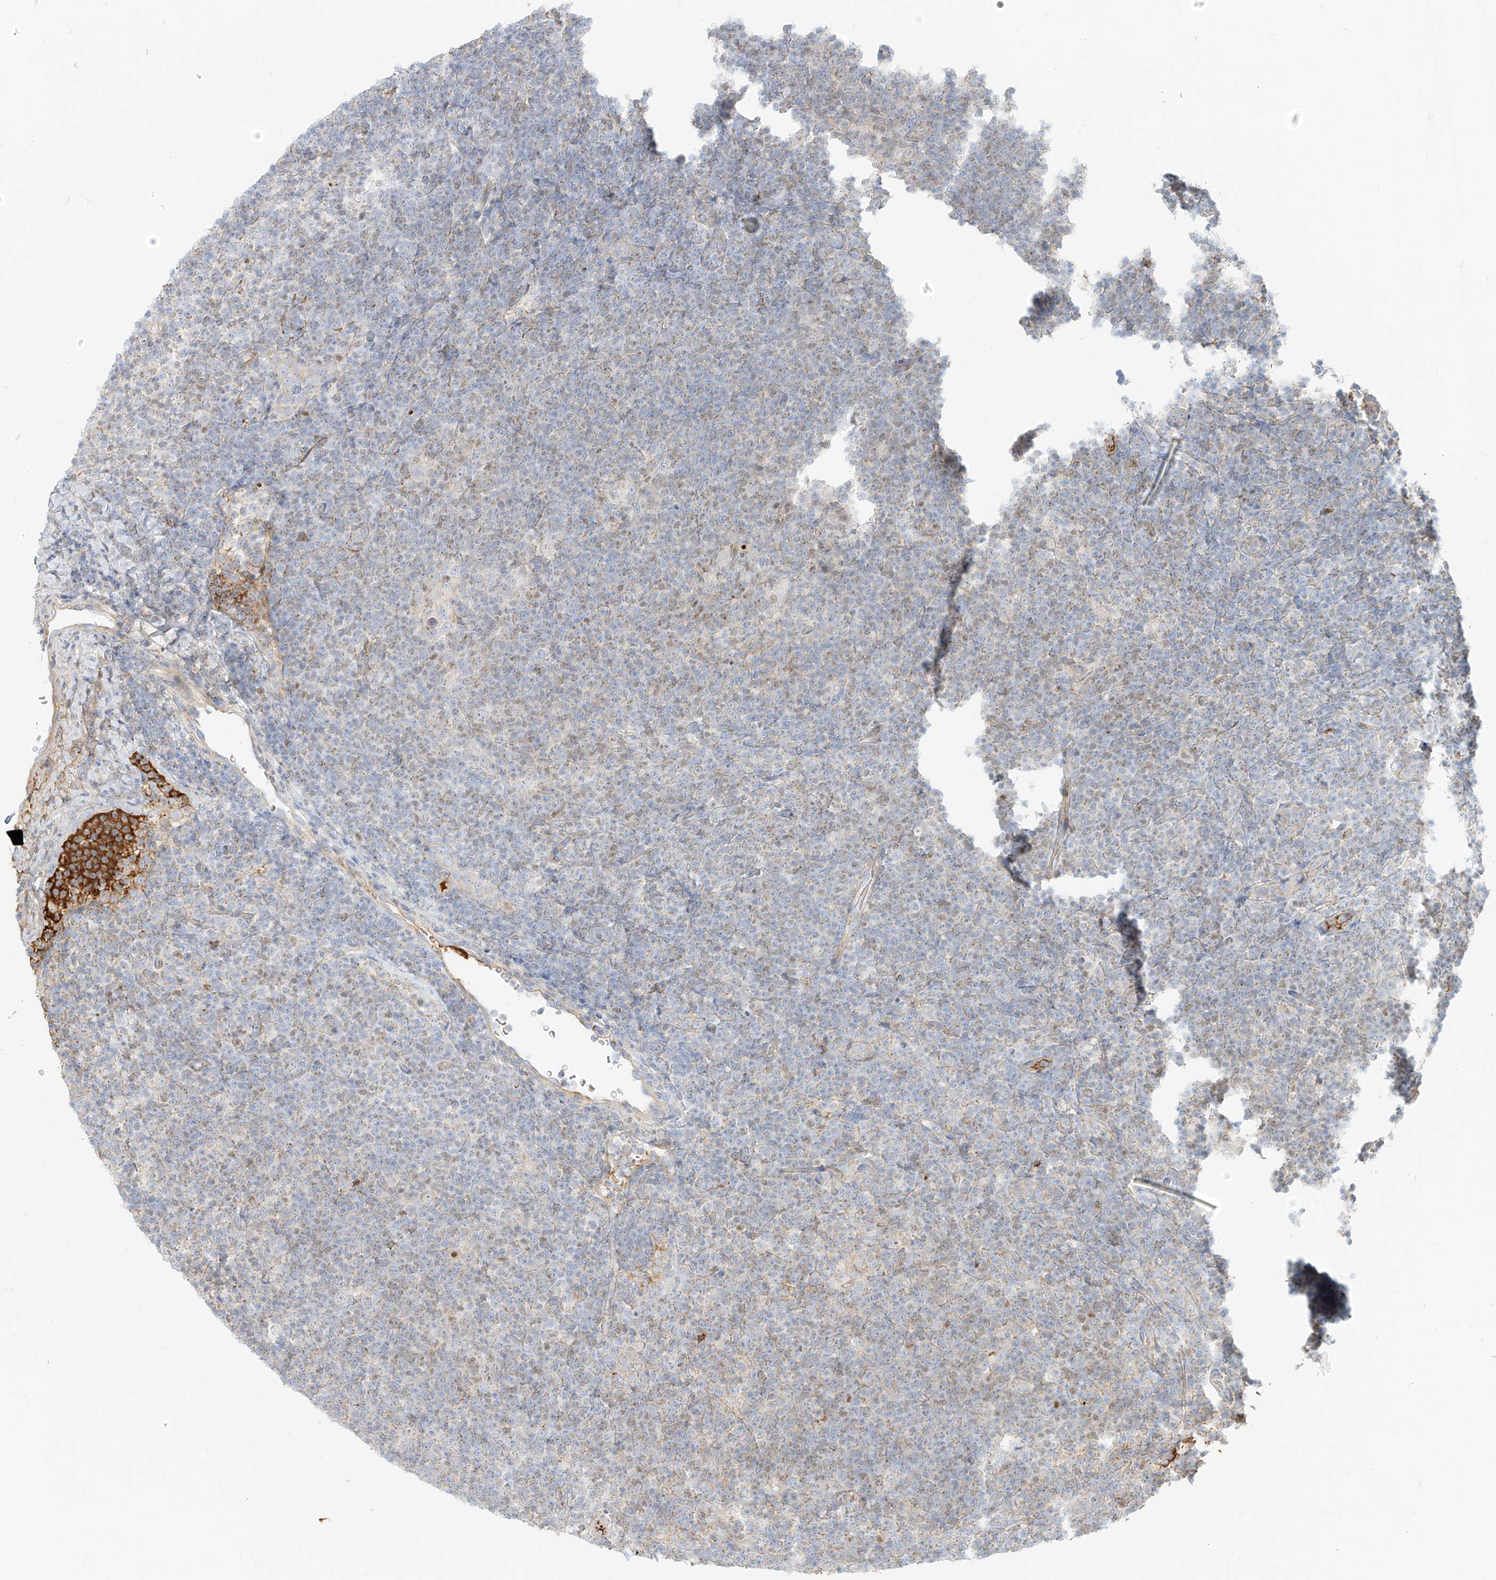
{"staining": {"intensity": "negative", "quantity": "none", "location": "none"}, "tissue": "lymphoma", "cell_type": "Tumor cells", "image_type": "cancer", "snomed": [{"axis": "morphology", "description": "Hodgkin's disease, NOS"}, {"axis": "topography", "description": "Lymph node"}], "caption": "DAB immunohistochemical staining of human Hodgkin's disease exhibits no significant positivity in tumor cells.", "gene": "OCSTAMP", "patient": {"sex": "female", "age": 57}}